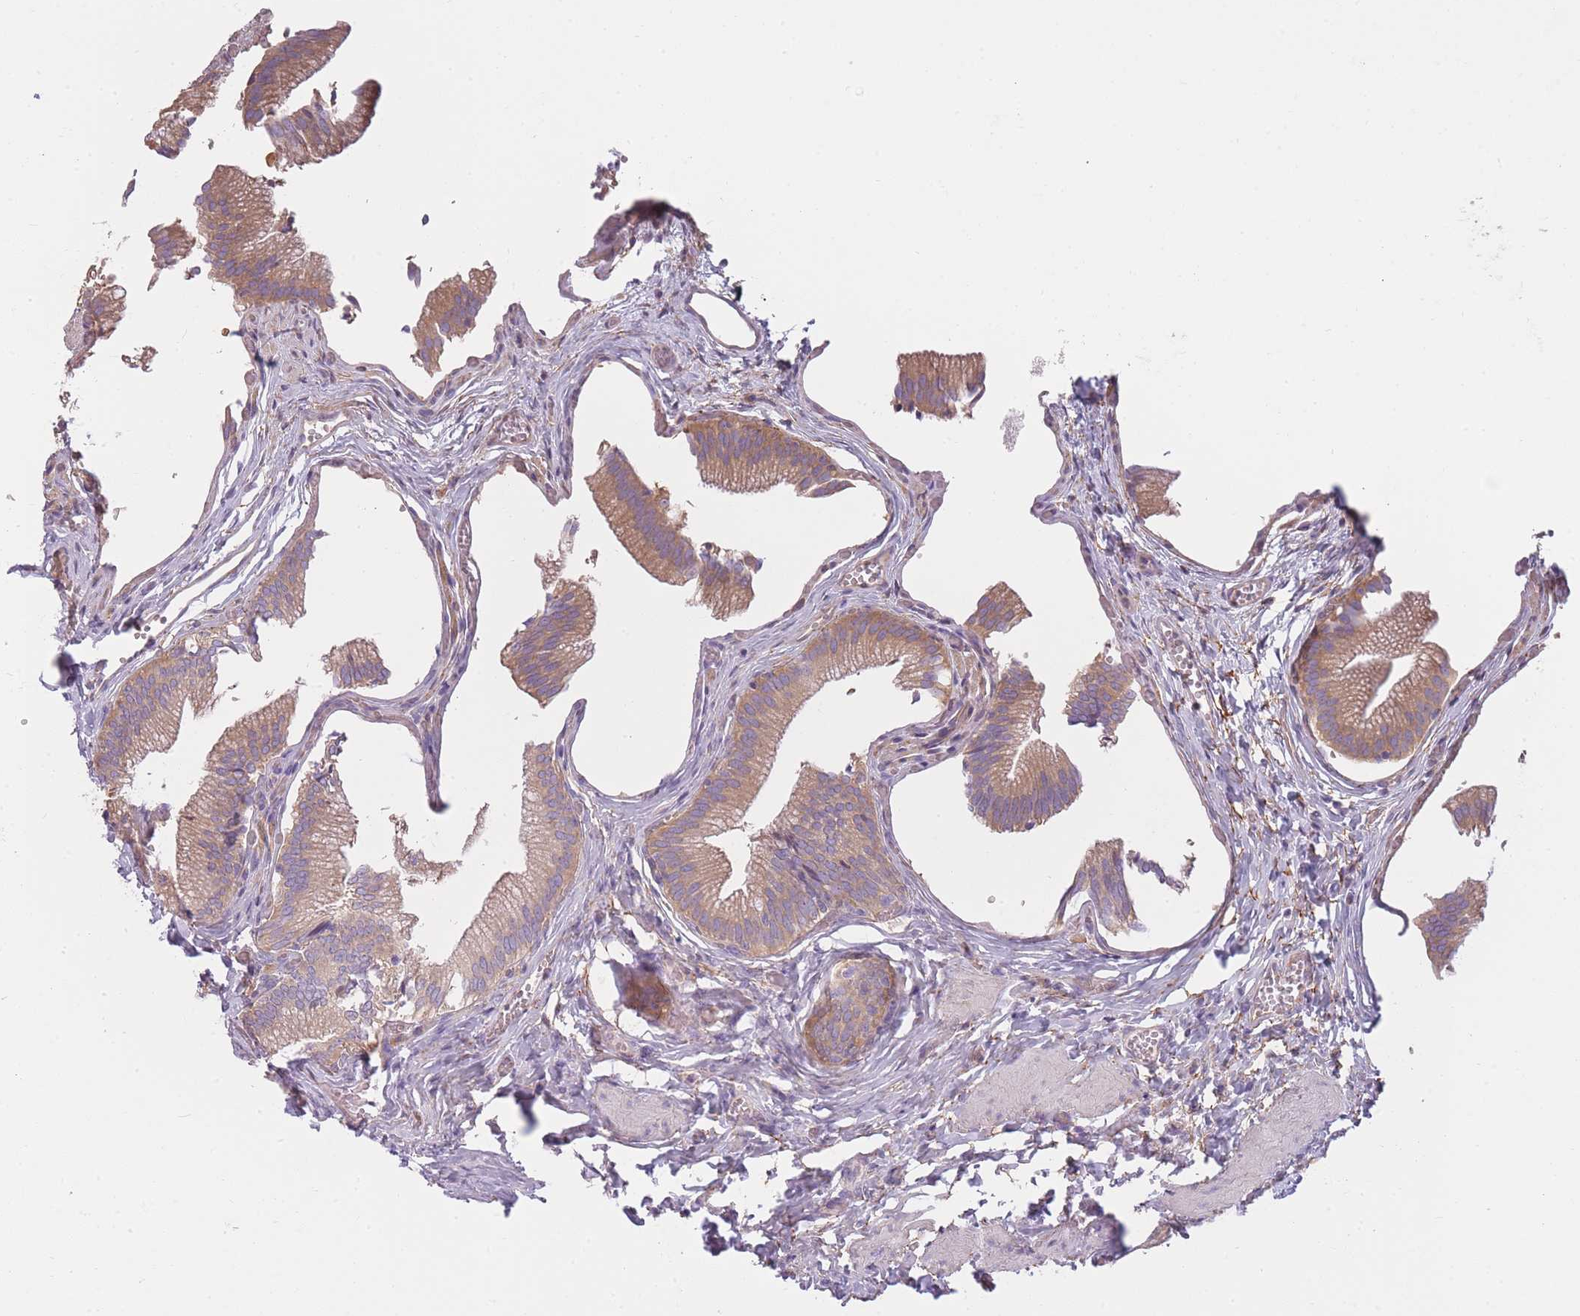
{"staining": {"intensity": "moderate", "quantity": ">75%", "location": "cytoplasmic/membranous"}, "tissue": "gallbladder", "cell_type": "Glandular cells", "image_type": "normal", "snomed": [{"axis": "morphology", "description": "Normal tissue, NOS"}, {"axis": "topography", "description": "Gallbladder"}, {"axis": "topography", "description": "Peripheral nerve tissue"}], "caption": "The micrograph demonstrates immunohistochemical staining of normal gallbladder. There is moderate cytoplasmic/membranous staining is seen in about >75% of glandular cells.", "gene": "AP3M1", "patient": {"sex": "male", "age": 17}}